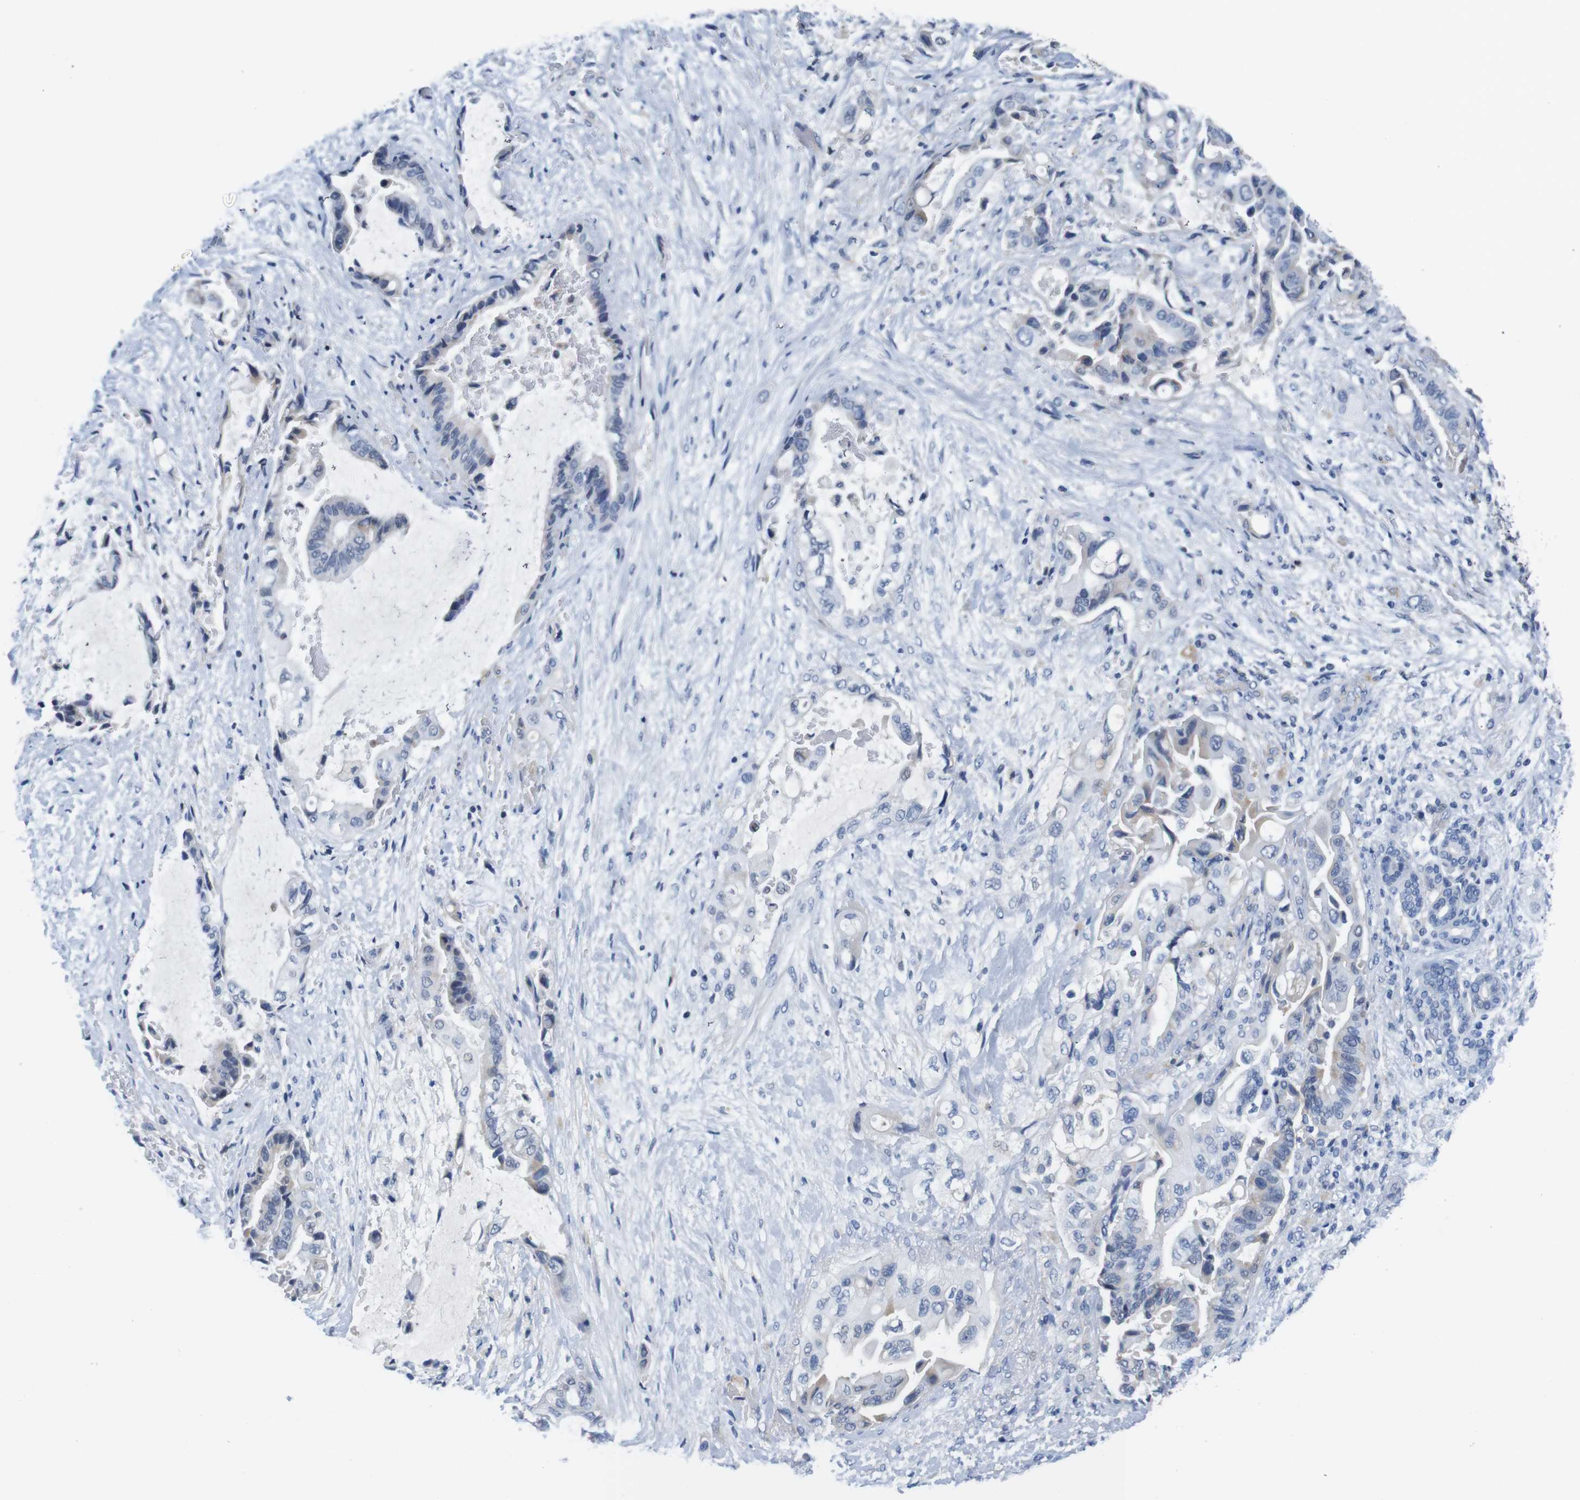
{"staining": {"intensity": "negative", "quantity": "none", "location": "none"}, "tissue": "liver cancer", "cell_type": "Tumor cells", "image_type": "cancer", "snomed": [{"axis": "morphology", "description": "Cholangiocarcinoma"}, {"axis": "topography", "description": "Liver"}], "caption": "Liver cancer (cholangiocarcinoma) was stained to show a protein in brown. There is no significant positivity in tumor cells. The staining is performed using DAB (3,3'-diaminobenzidine) brown chromogen with nuclei counter-stained in using hematoxylin.", "gene": "OTOF", "patient": {"sex": "female", "age": 61}}